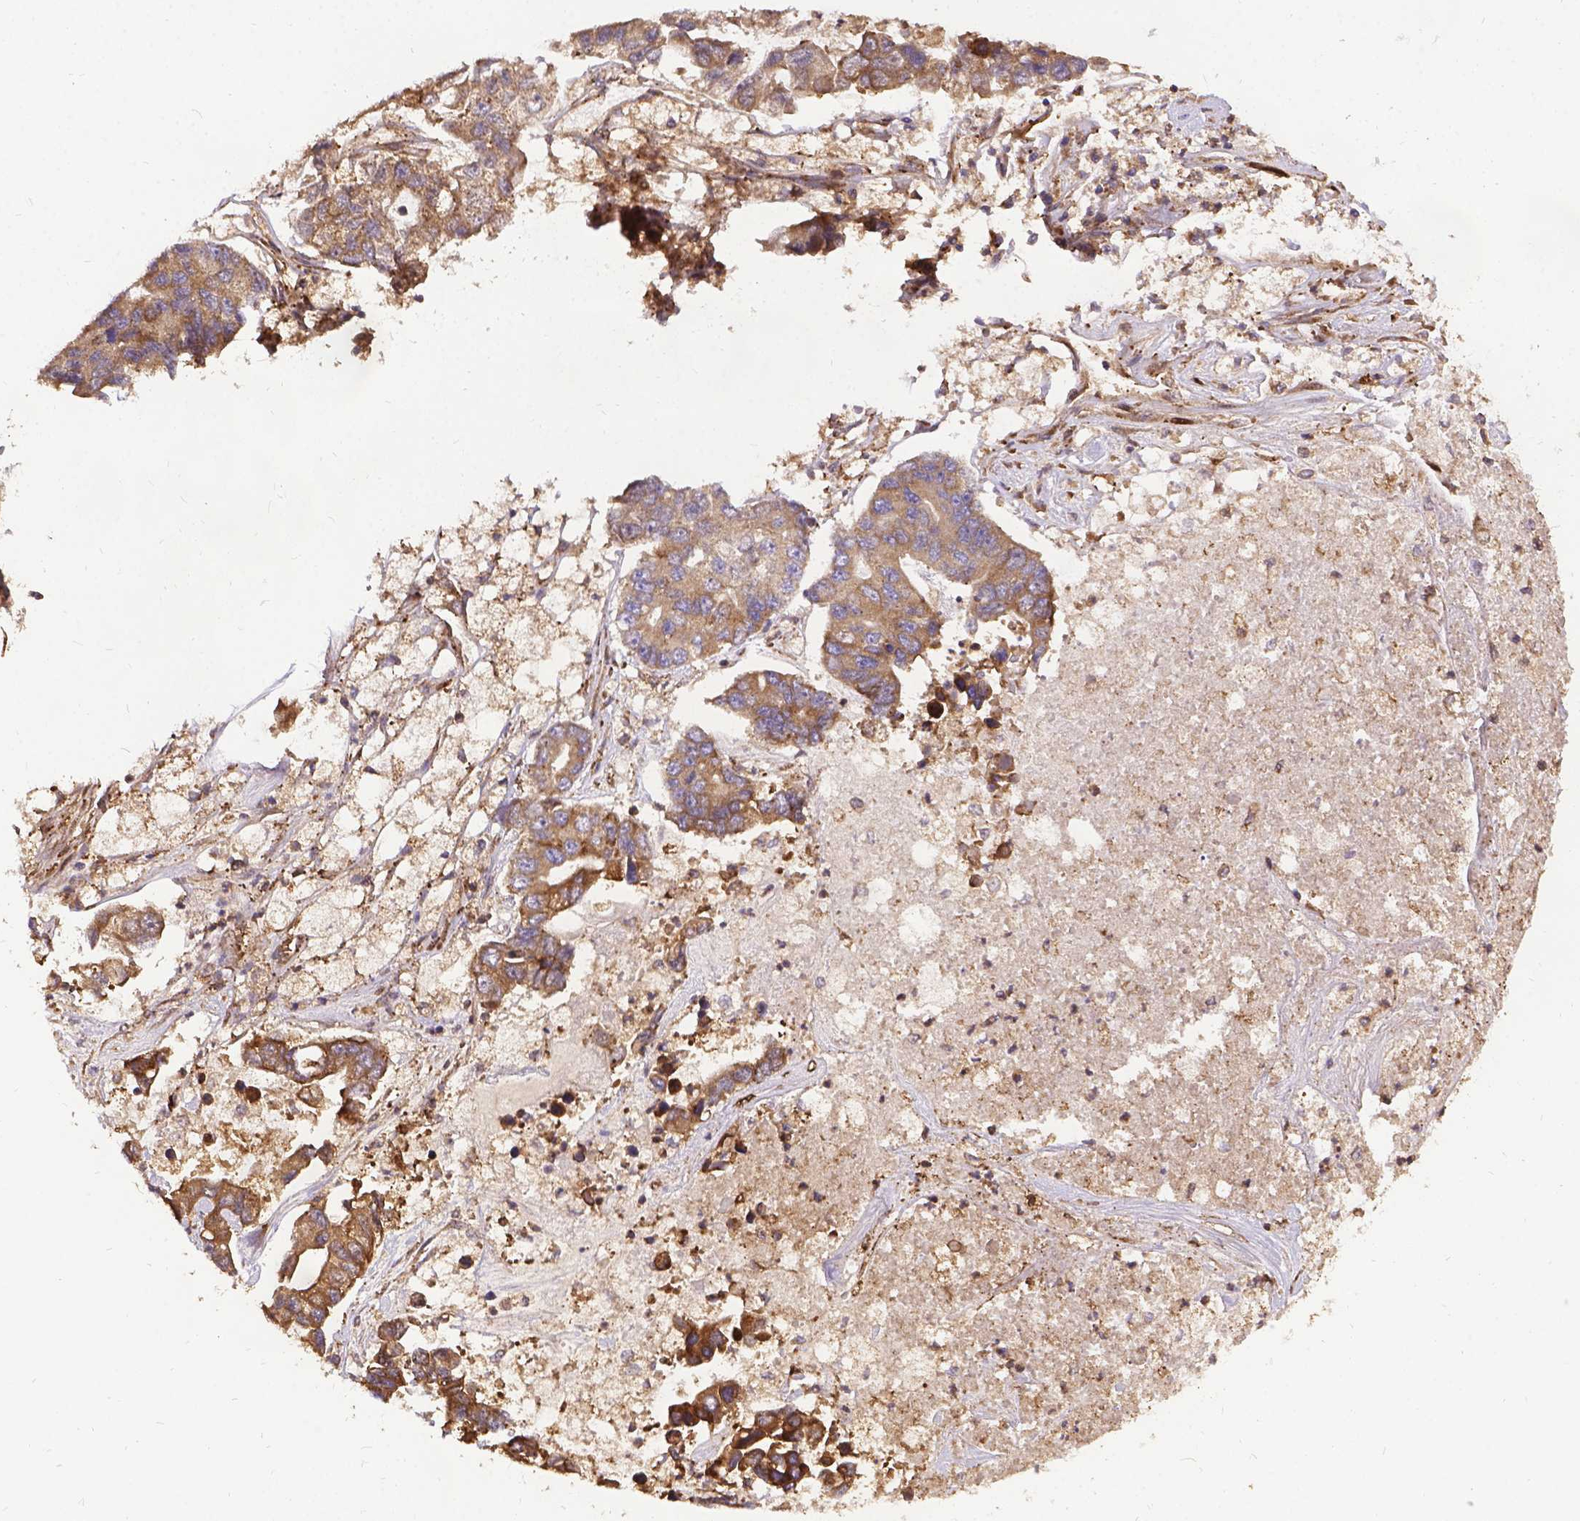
{"staining": {"intensity": "weak", "quantity": ">75%", "location": "cytoplasmic/membranous"}, "tissue": "lung cancer", "cell_type": "Tumor cells", "image_type": "cancer", "snomed": [{"axis": "morphology", "description": "Adenocarcinoma, NOS"}, {"axis": "topography", "description": "Bronchus"}, {"axis": "topography", "description": "Lung"}], "caption": "This is a photomicrograph of immunohistochemistry staining of adenocarcinoma (lung), which shows weak staining in the cytoplasmic/membranous of tumor cells.", "gene": "DENND6A", "patient": {"sex": "female", "age": 51}}